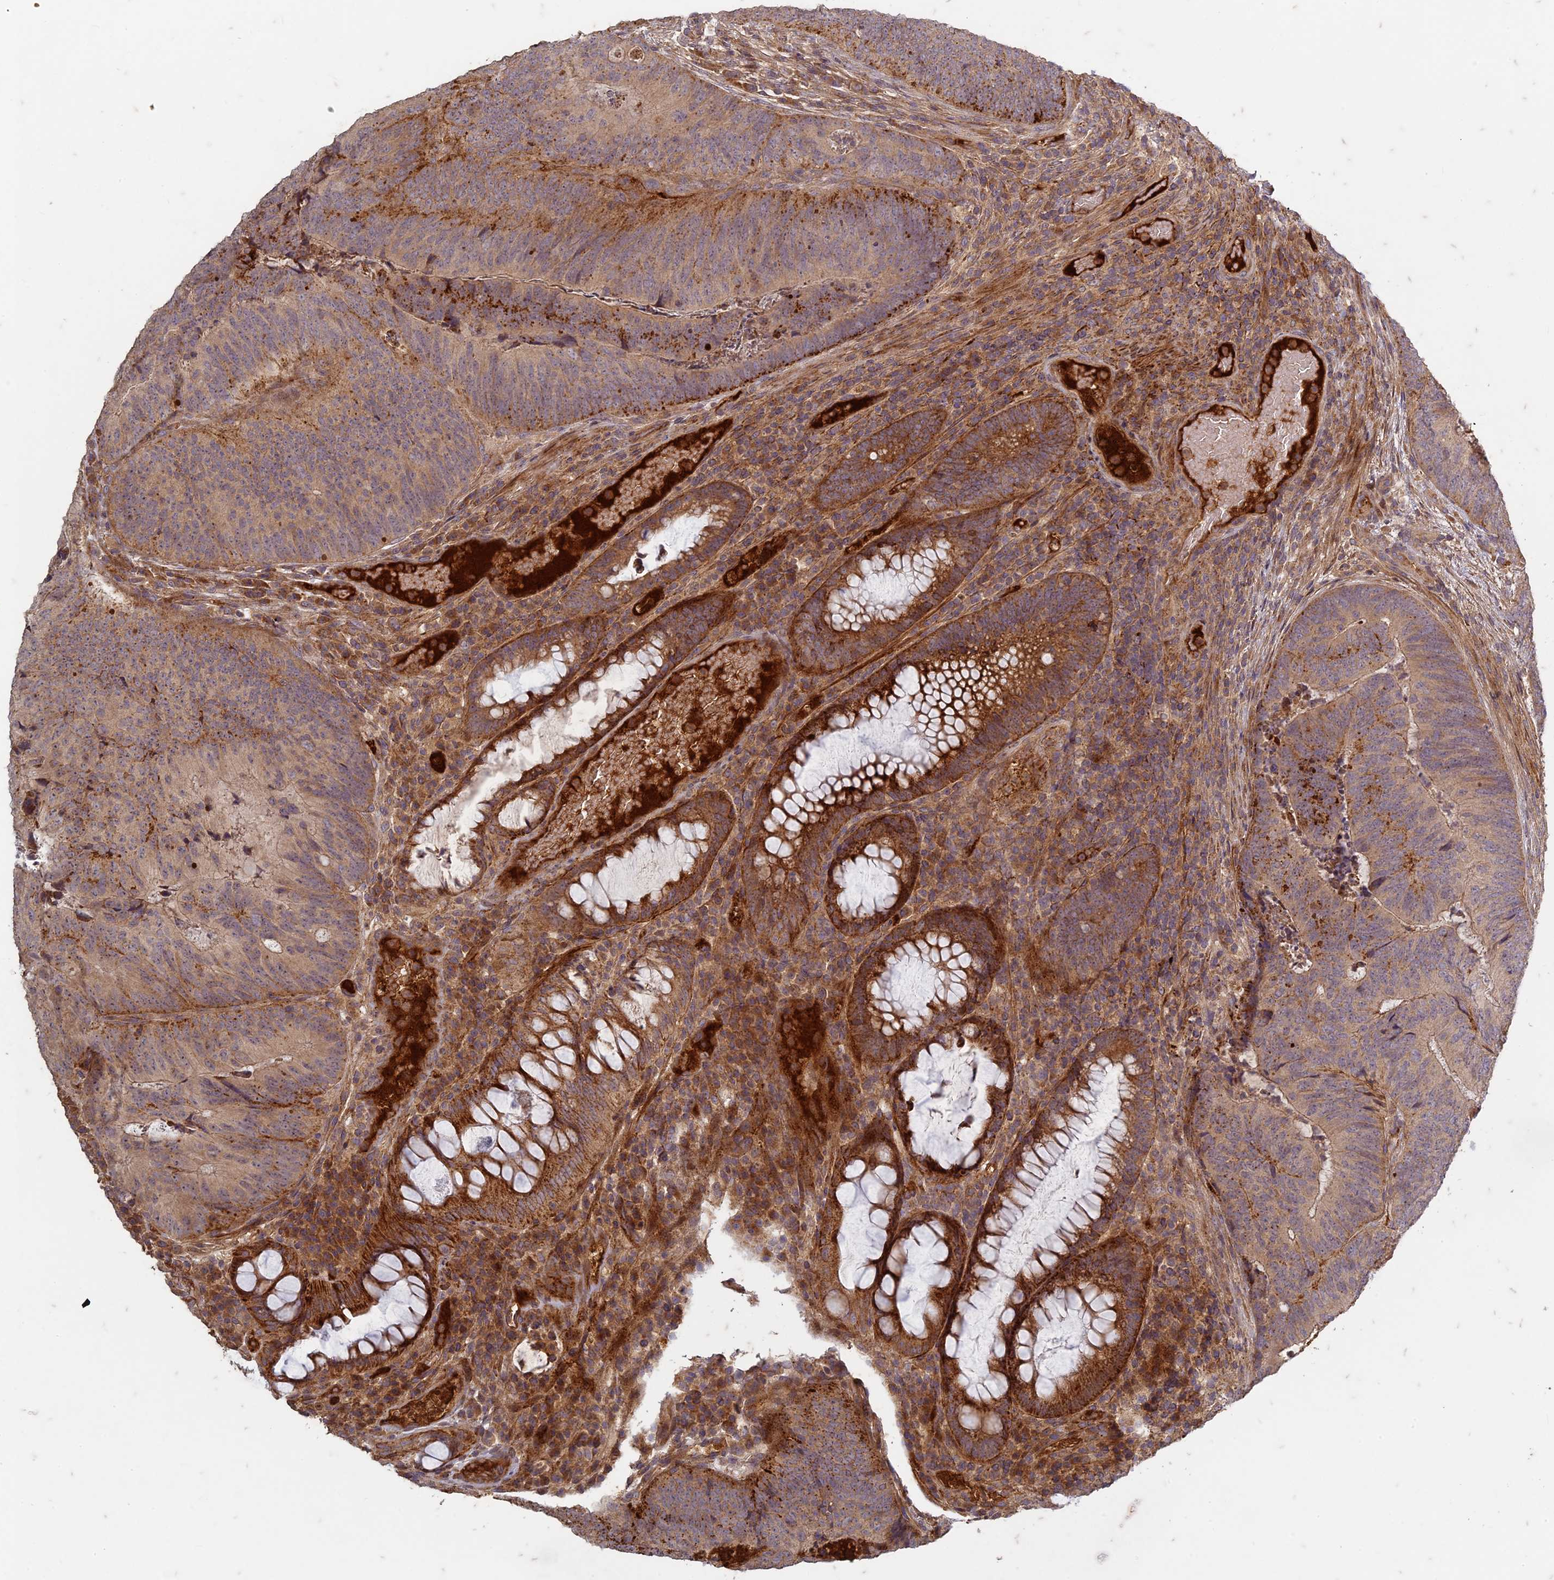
{"staining": {"intensity": "moderate", "quantity": "25%-75%", "location": "cytoplasmic/membranous"}, "tissue": "colorectal cancer", "cell_type": "Tumor cells", "image_type": "cancer", "snomed": [{"axis": "morphology", "description": "Adenocarcinoma, NOS"}, {"axis": "topography", "description": "Colon"}], "caption": "High-power microscopy captured an immunohistochemistry photomicrograph of colorectal cancer (adenocarcinoma), revealing moderate cytoplasmic/membranous positivity in about 25%-75% of tumor cells.", "gene": "TCF25", "patient": {"sex": "female", "age": 67}}